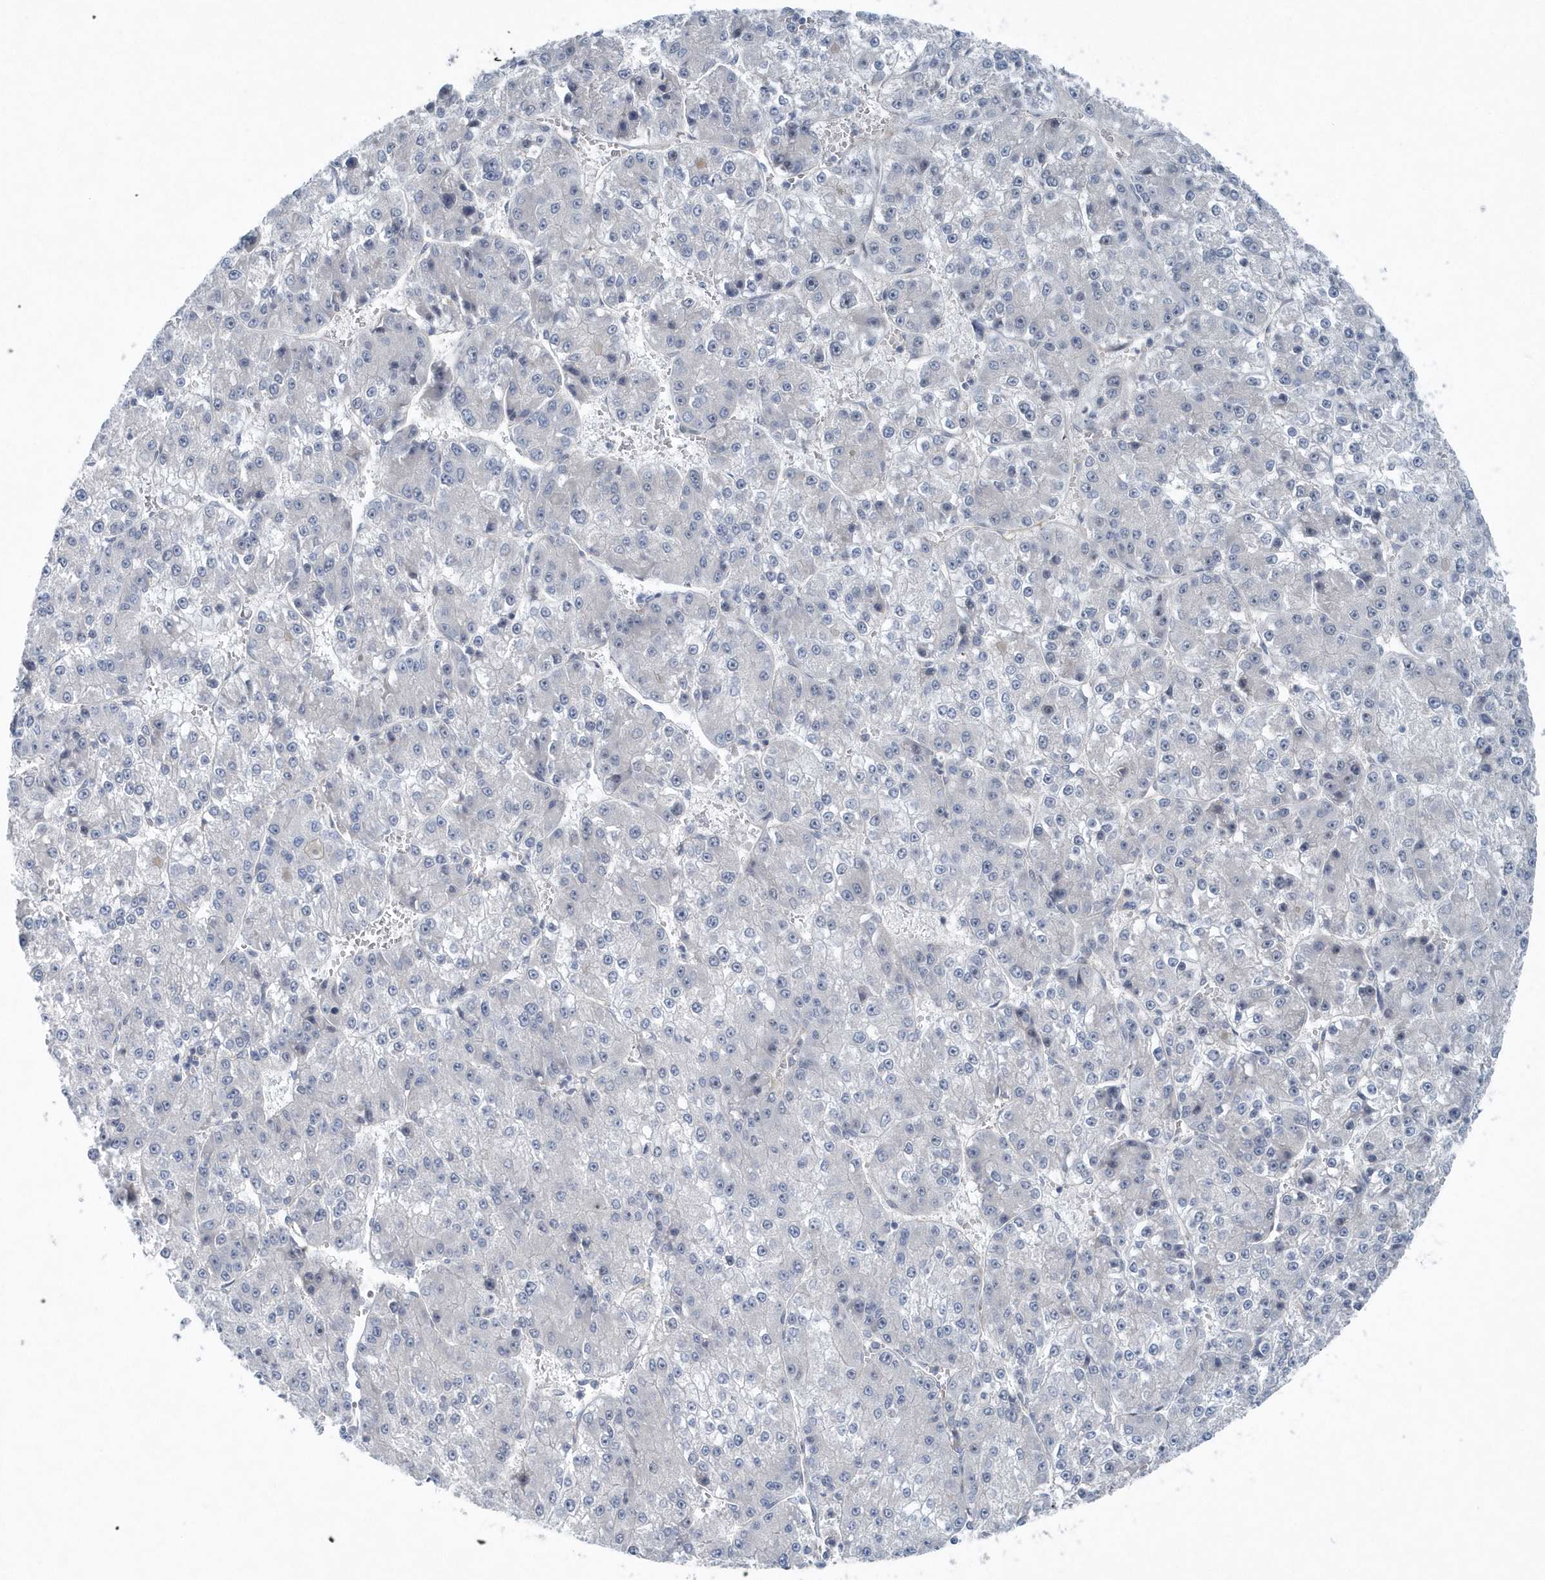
{"staining": {"intensity": "negative", "quantity": "none", "location": "none"}, "tissue": "liver cancer", "cell_type": "Tumor cells", "image_type": "cancer", "snomed": [{"axis": "morphology", "description": "Carcinoma, Hepatocellular, NOS"}, {"axis": "topography", "description": "Liver"}], "caption": "This is an immunohistochemistry (IHC) photomicrograph of human hepatocellular carcinoma (liver). There is no expression in tumor cells.", "gene": "MCC", "patient": {"sex": "female", "age": 73}}